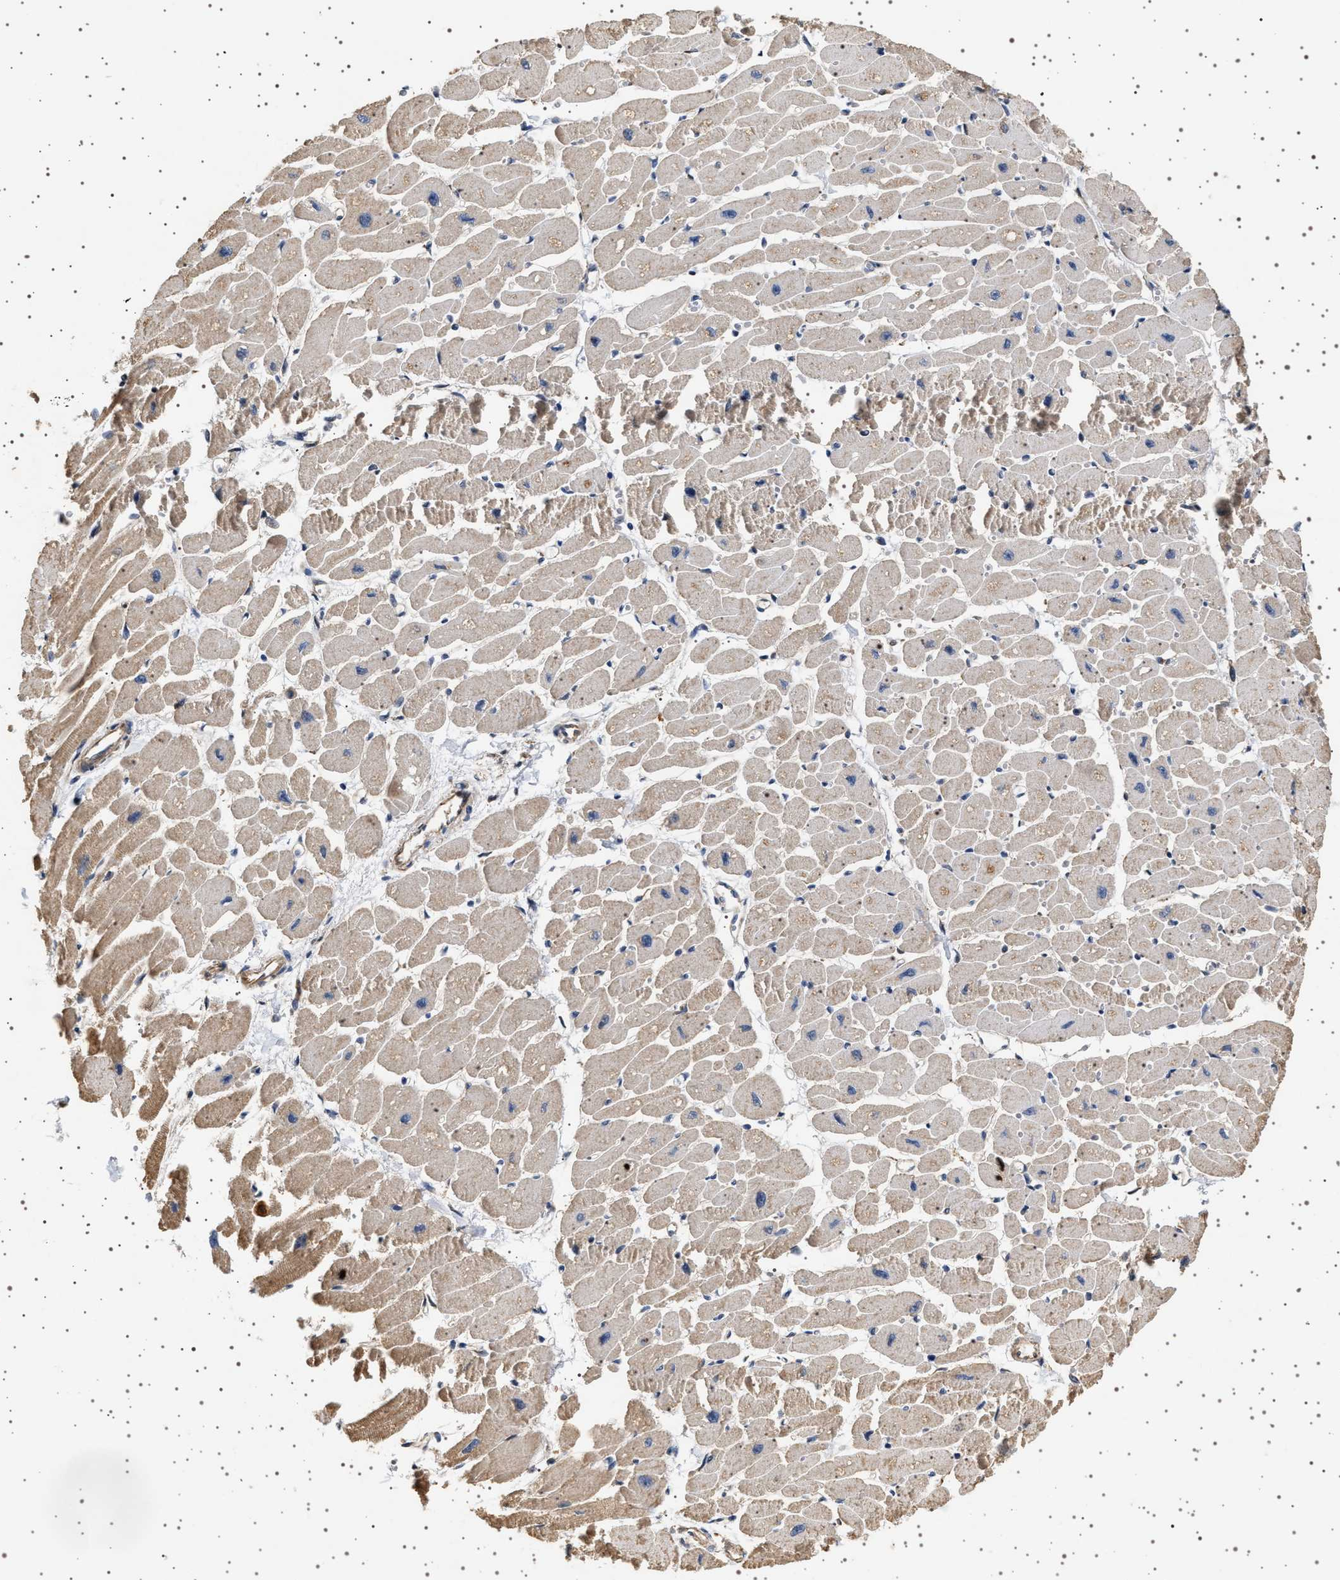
{"staining": {"intensity": "weak", "quantity": ">75%", "location": "cytoplasmic/membranous"}, "tissue": "heart muscle", "cell_type": "Cardiomyocytes", "image_type": "normal", "snomed": [{"axis": "morphology", "description": "Normal tissue, NOS"}, {"axis": "topography", "description": "Heart"}], "caption": "Immunohistochemistry photomicrograph of unremarkable heart muscle: human heart muscle stained using immunohistochemistry (IHC) shows low levels of weak protein expression localized specifically in the cytoplasmic/membranous of cardiomyocytes, appearing as a cytoplasmic/membranous brown color.", "gene": "TRUB2", "patient": {"sex": "female", "age": 54}}